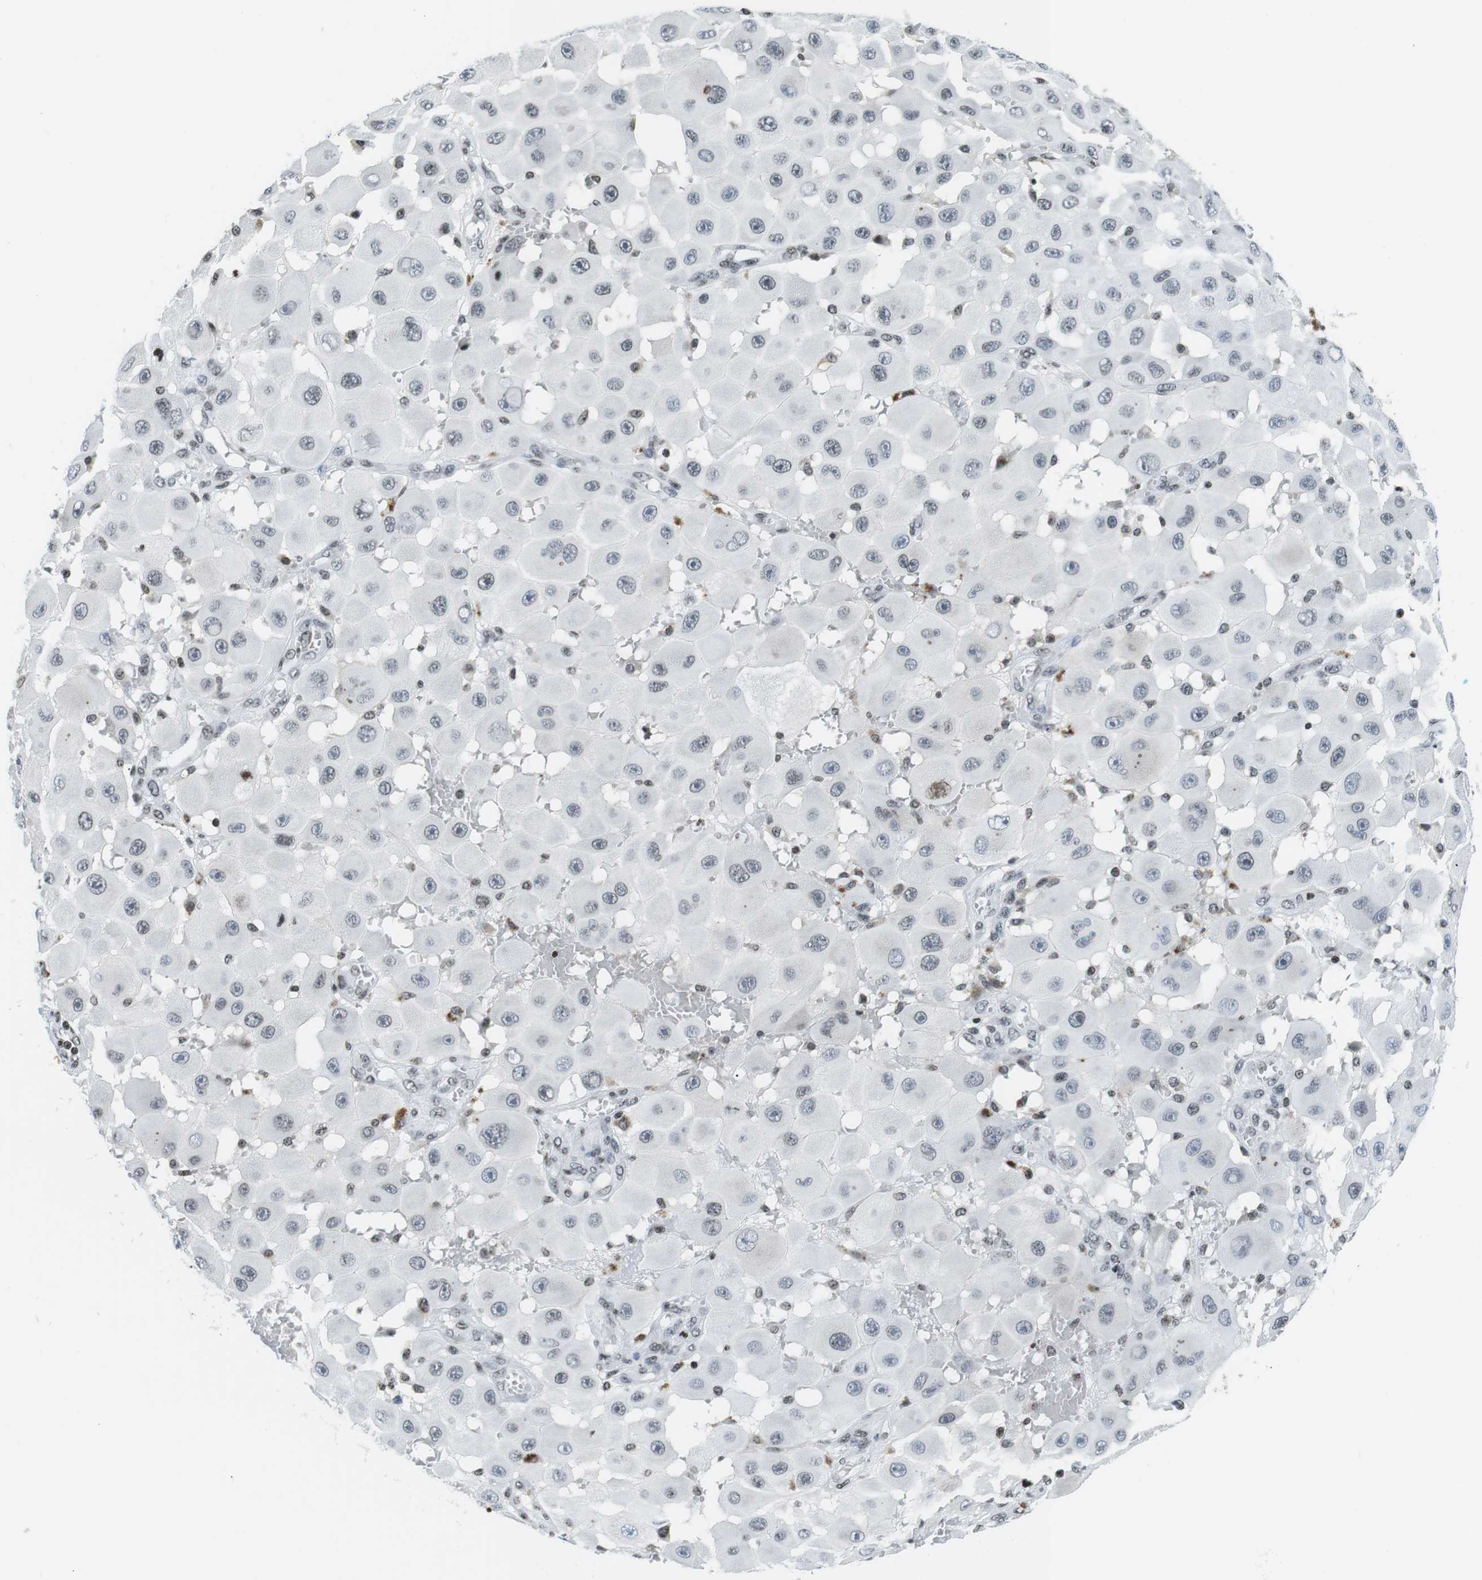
{"staining": {"intensity": "weak", "quantity": "<25%", "location": "nuclear"}, "tissue": "melanoma", "cell_type": "Tumor cells", "image_type": "cancer", "snomed": [{"axis": "morphology", "description": "Malignant melanoma, NOS"}, {"axis": "topography", "description": "Skin"}], "caption": "A photomicrograph of human melanoma is negative for staining in tumor cells.", "gene": "E2F2", "patient": {"sex": "female", "age": 81}}